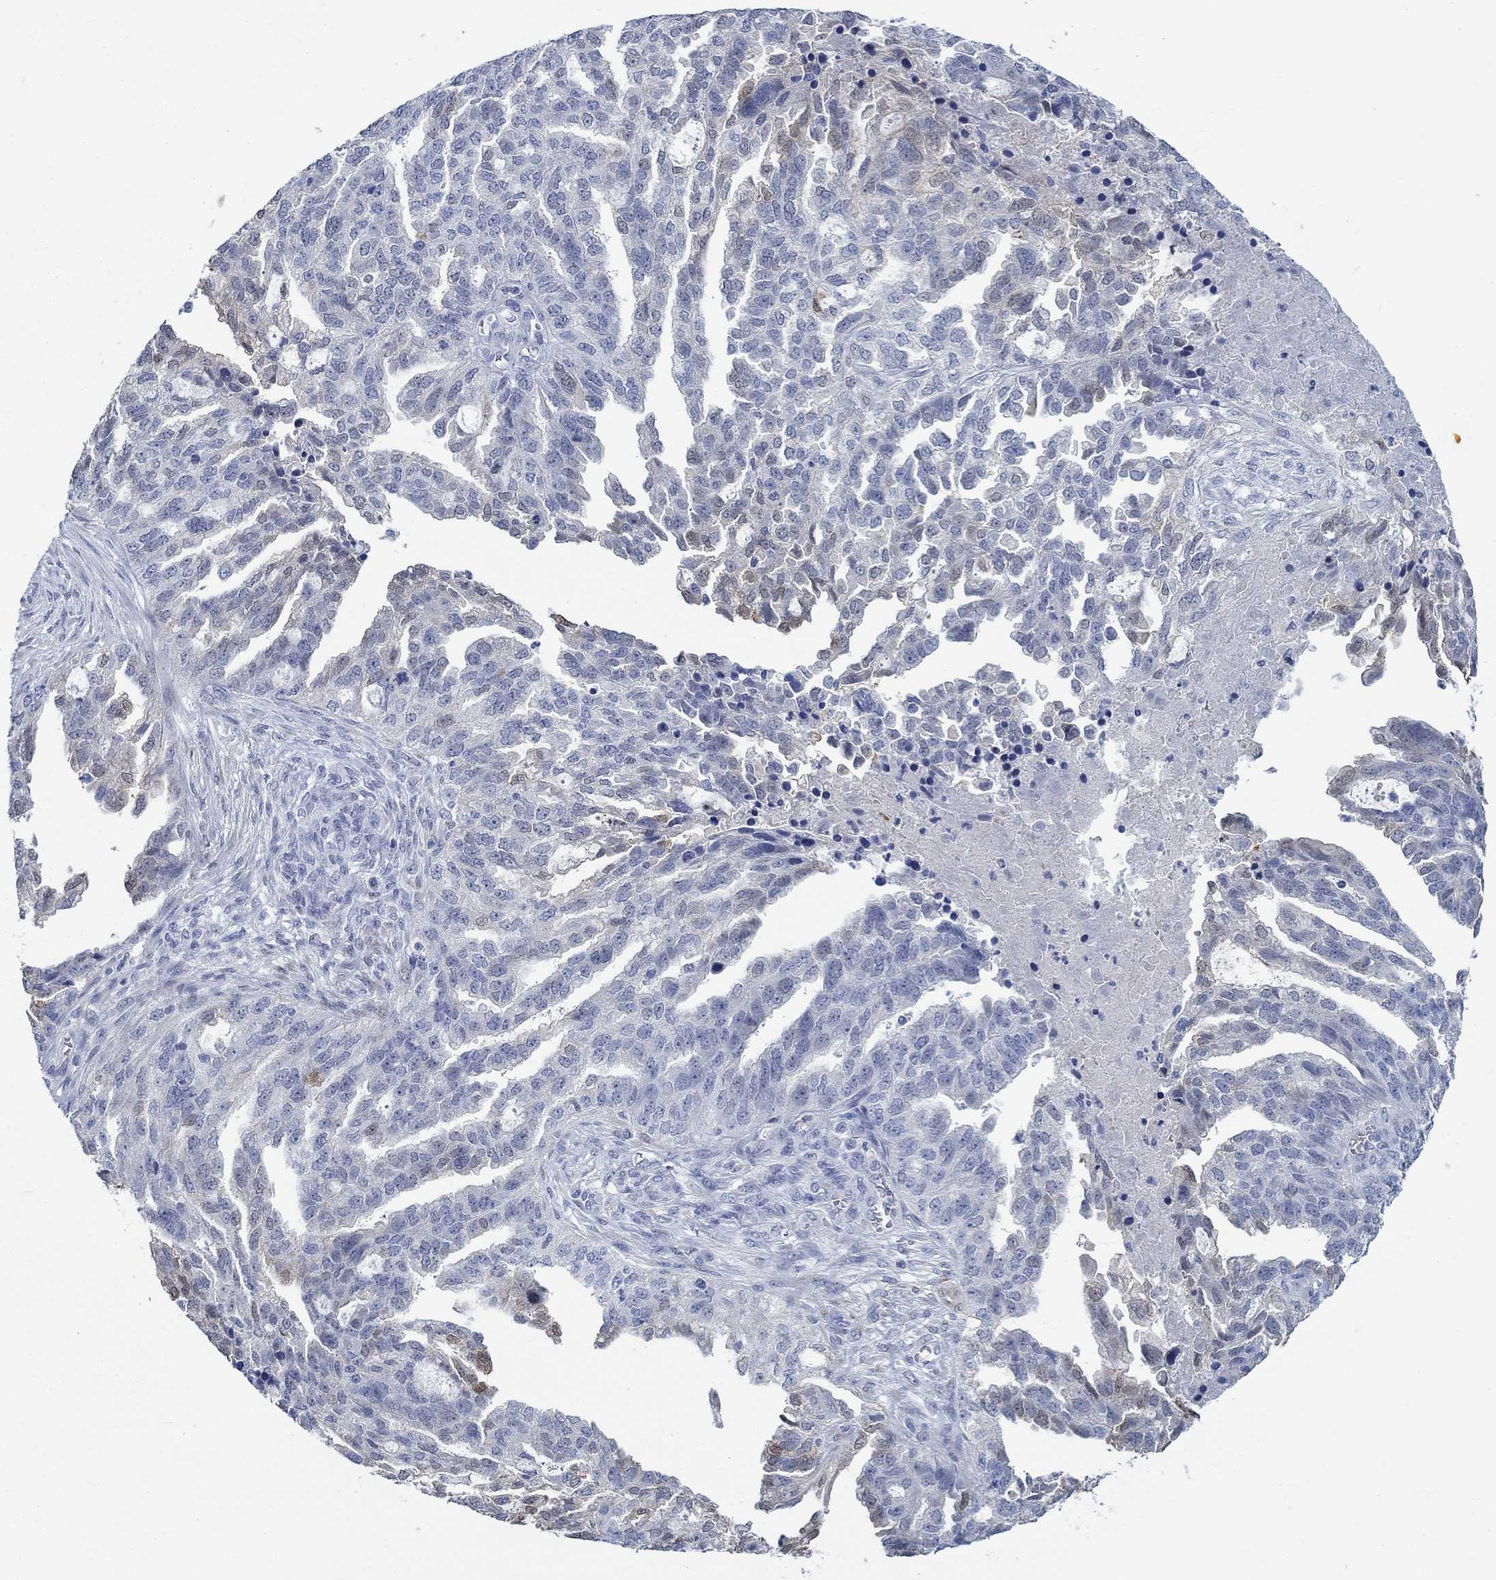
{"staining": {"intensity": "weak", "quantity": "<25%", "location": "cytoplasmic/membranous"}, "tissue": "ovarian cancer", "cell_type": "Tumor cells", "image_type": "cancer", "snomed": [{"axis": "morphology", "description": "Cystadenocarcinoma, serous, NOS"}, {"axis": "topography", "description": "Ovary"}], "caption": "Histopathology image shows no protein expression in tumor cells of ovarian cancer (serous cystadenocarcinoma) tissue.", "gene": "TEKT4", "patient": {"sex": "female", "age": 51}}